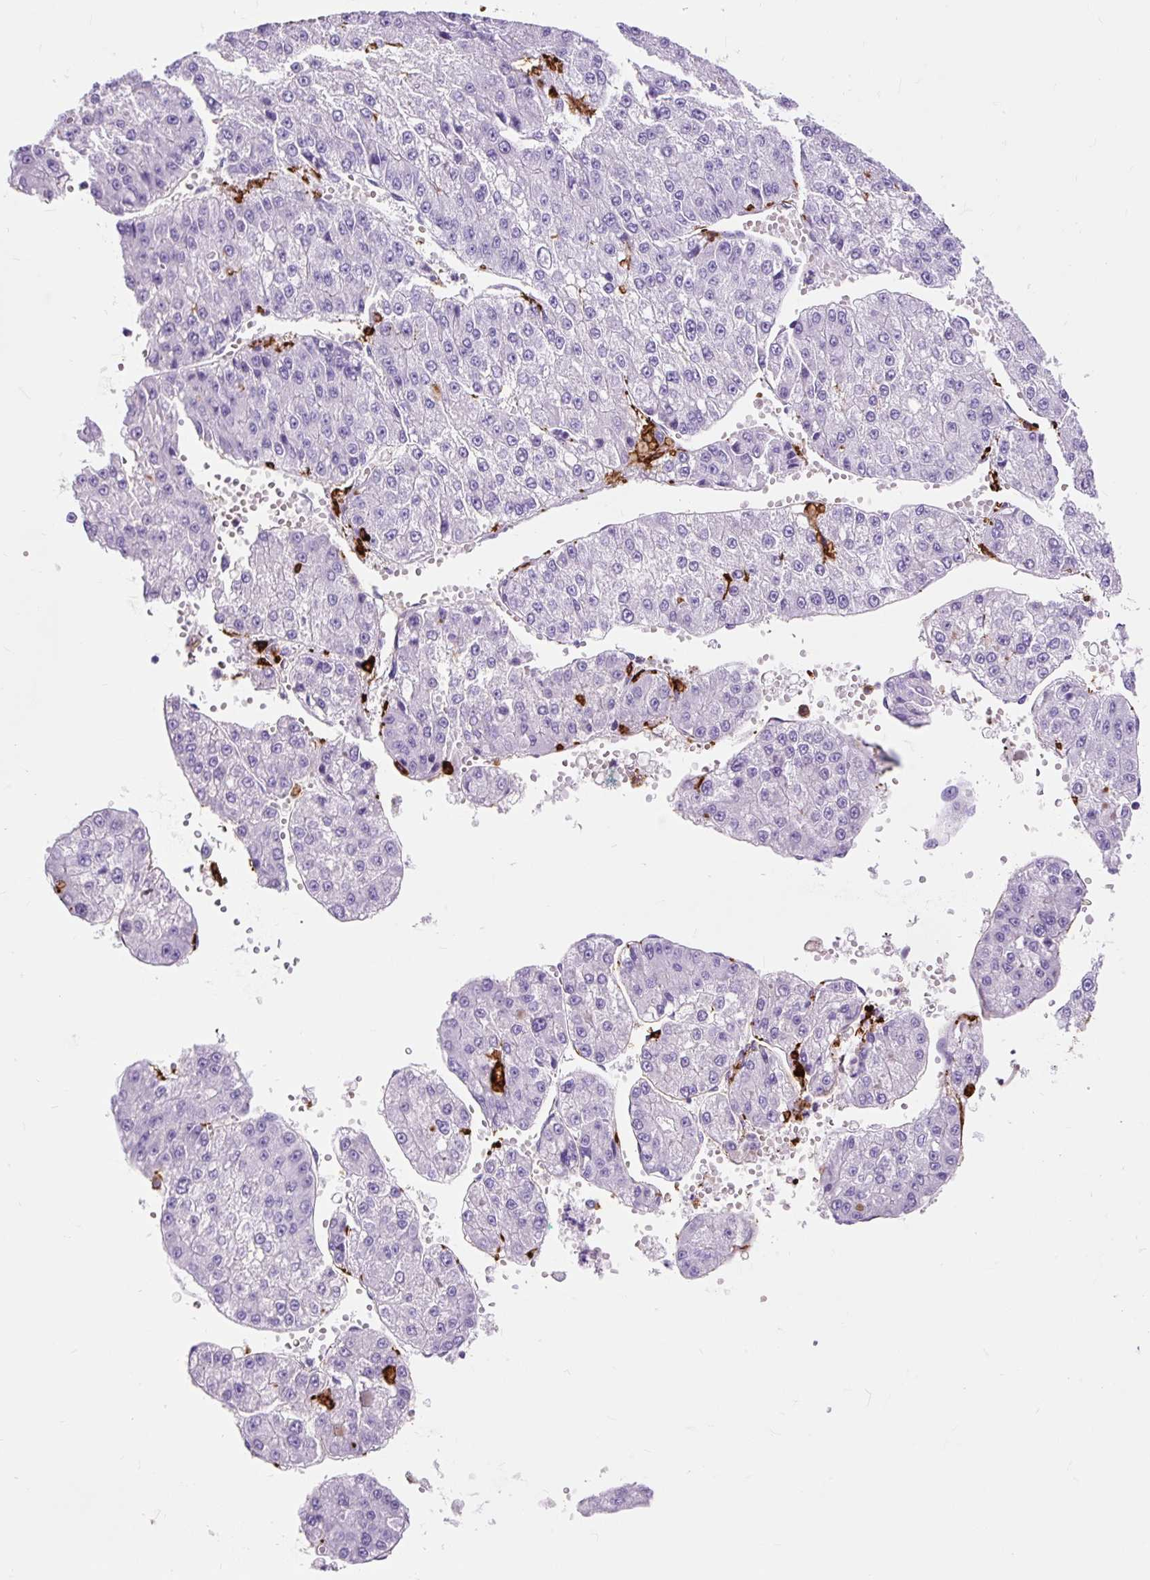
{"staining": {"intensity": "negative", "quantity": "none", "location": "none"}, "tissue": "liver cancer", "cell_type": "Tumor cells", "image_type": "cancer", "snomed": [{"axis": "morphology", "description": "Carcinoma, Hepatocellular, NOS"}, {"axis": "topography", "description": "Liver"}], "caption": "Immunohistochemistry (IHC) image of liver hepatocellular carcinoma stained for a protein (brown), which shows no expression in tumor cells. The staining is performed using DAB brown chromogen with nuclei counter-stained in using hematoxylin.", "gene": "HLA-DRA", "patient": {"sex": "female", "age": 73}}